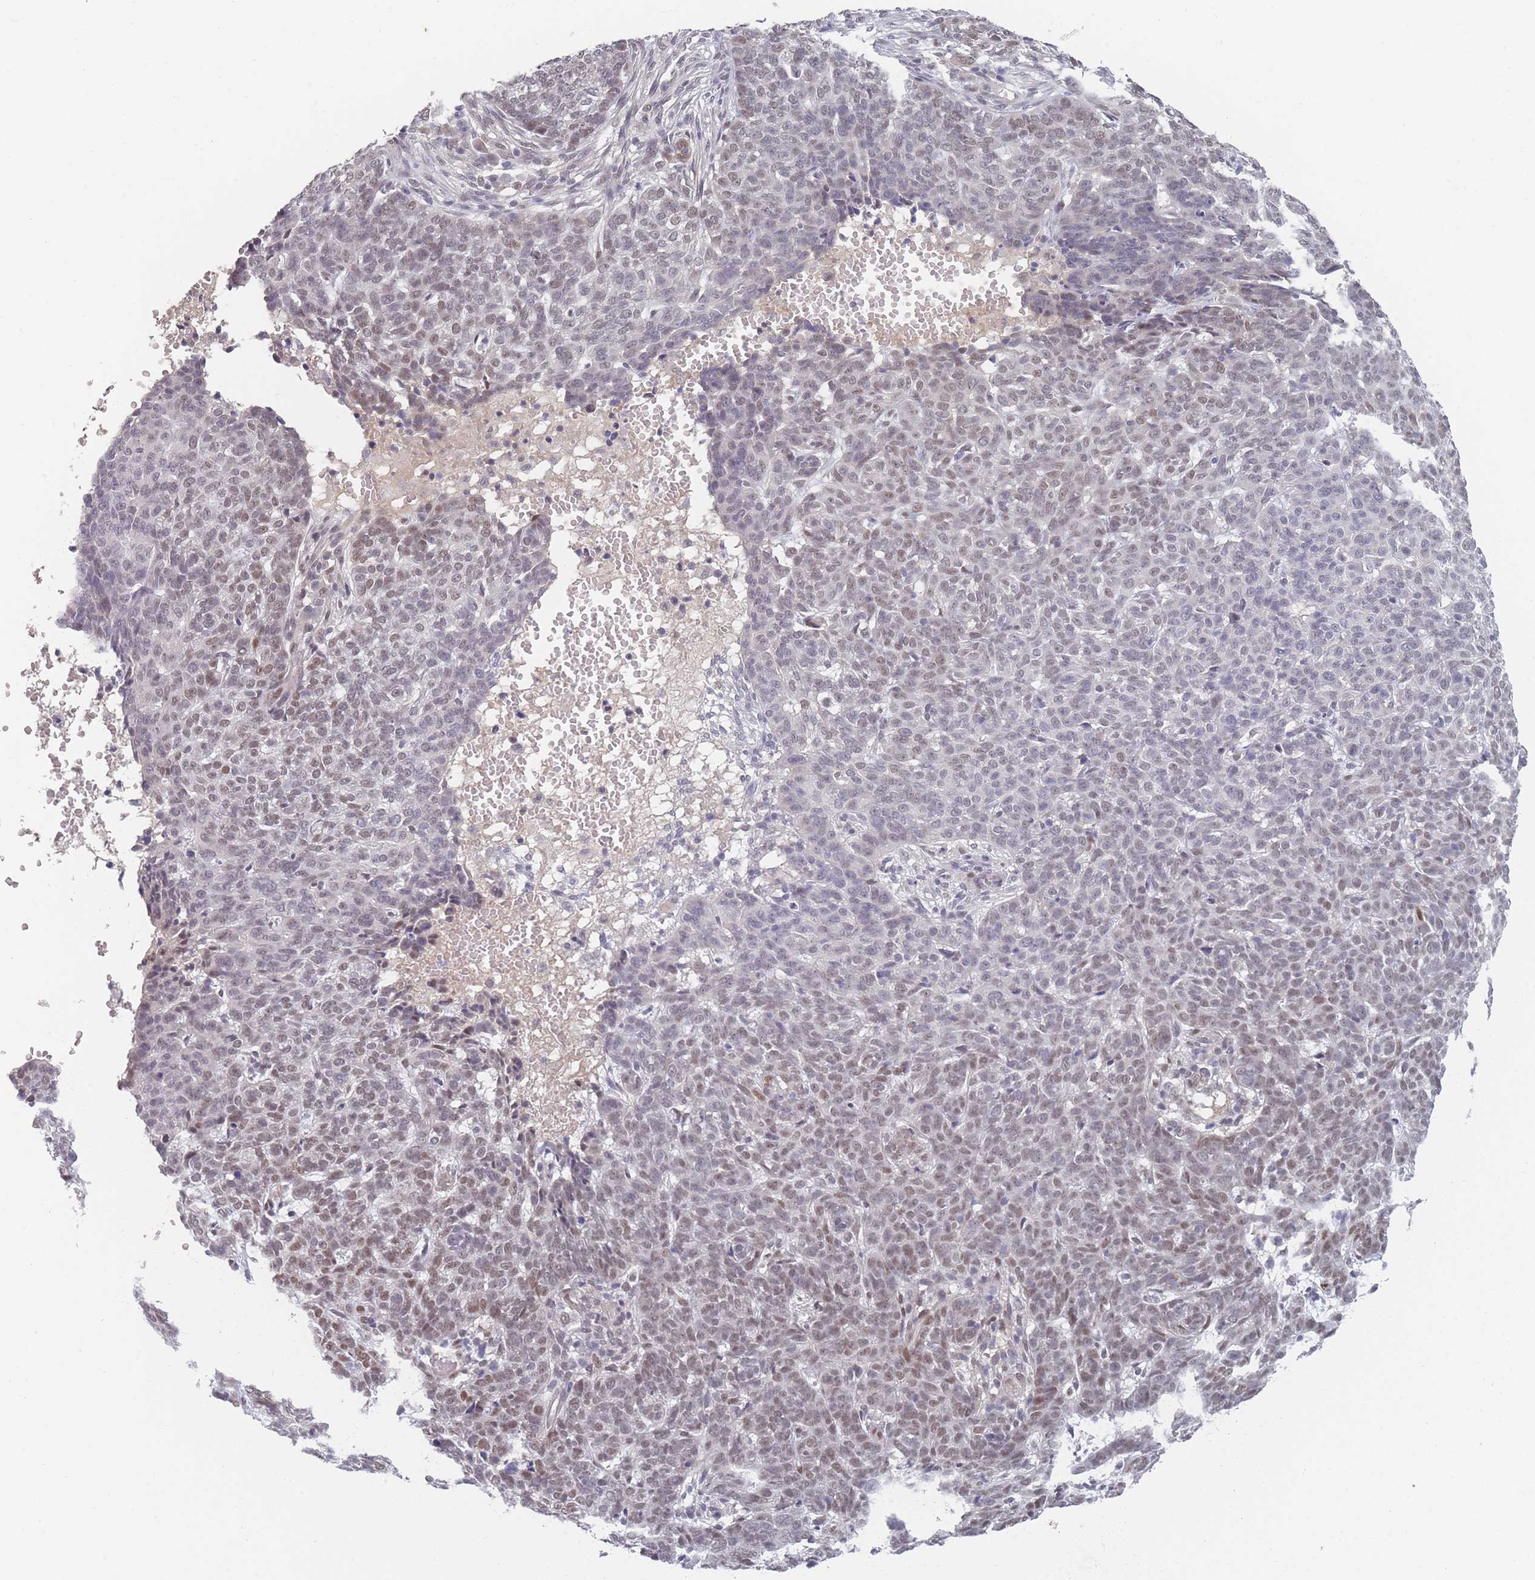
{"staining": {"intensity": "weak", "quantity": "<25%", "location": "nuclear"}, "tissue": "skin cancer", "cell_type": "Tumor cells", "image_type": "cancer", "snomed": [{"axis": "morphology", "description": "Basal cell carcinoma"}, {"axis": "topography", "description": "Skin"}], "caption": "IHC of human skin basal cell carcinoma reveals no positivity in tumor cells.", "gene": "ANKRD10", "patient": {"sex": "male", "age": 85}}